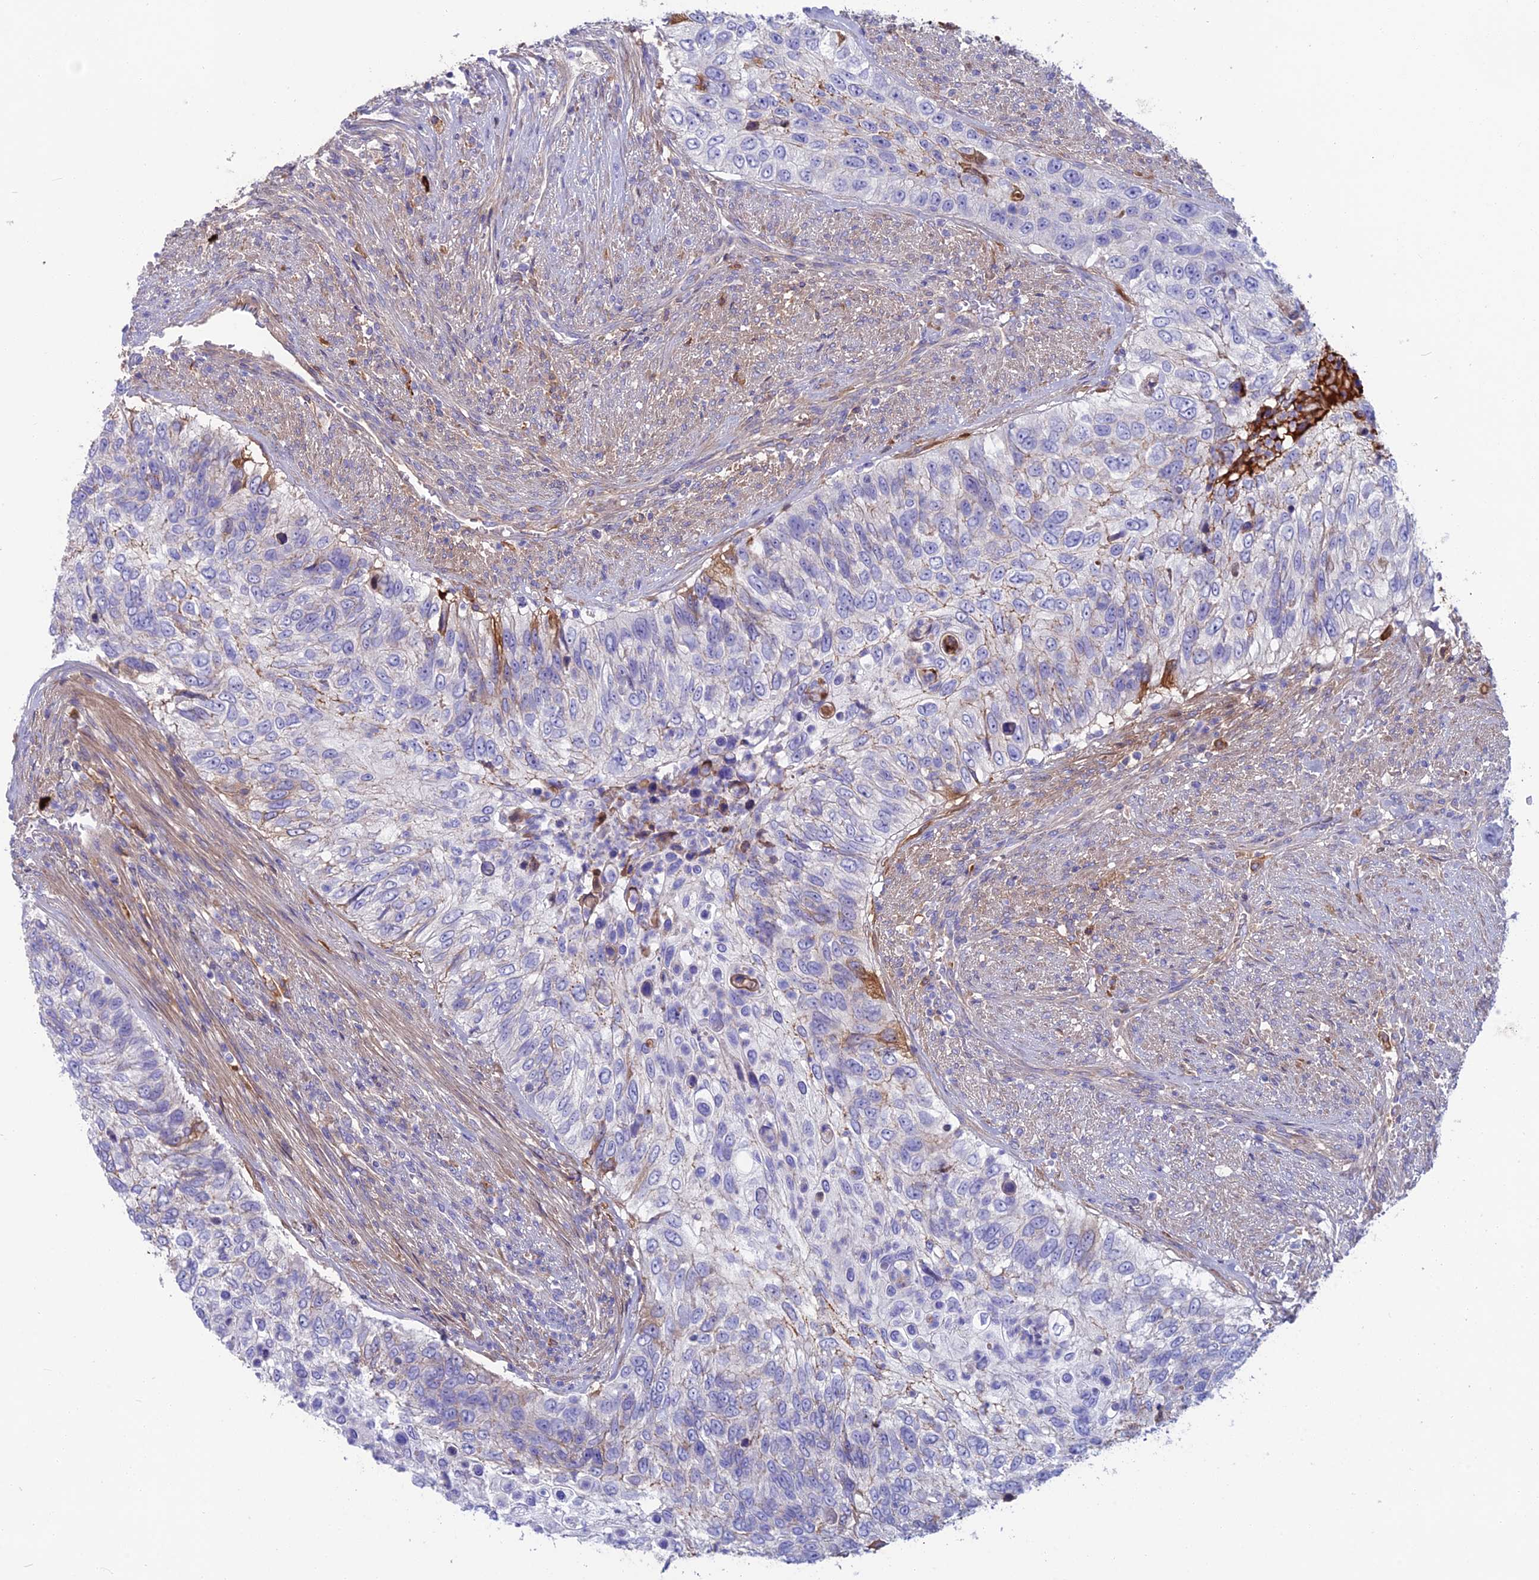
{"staining": {"intensity": "moderate", "quantity": "<25%", "location": "cytoplasmic/membranous"}, "tissue": "urothelial cancer", "cell_type": "Tumor cells", "image_type": "cancer", "snomed": [{"axis": "morphology", "description": "Urothelial carcinoma, High grade"}, {"axis": "topography", "description": "Urinary bladder"}], "caption": "A micrograph of human high-grade urothelial carcinoma stained for a protein demonstrates moderate cytoplasmic/membranous brown staining in tumor cells.", "gene": "SNAP91", "patient": {"sex": "female", "age": 60}}